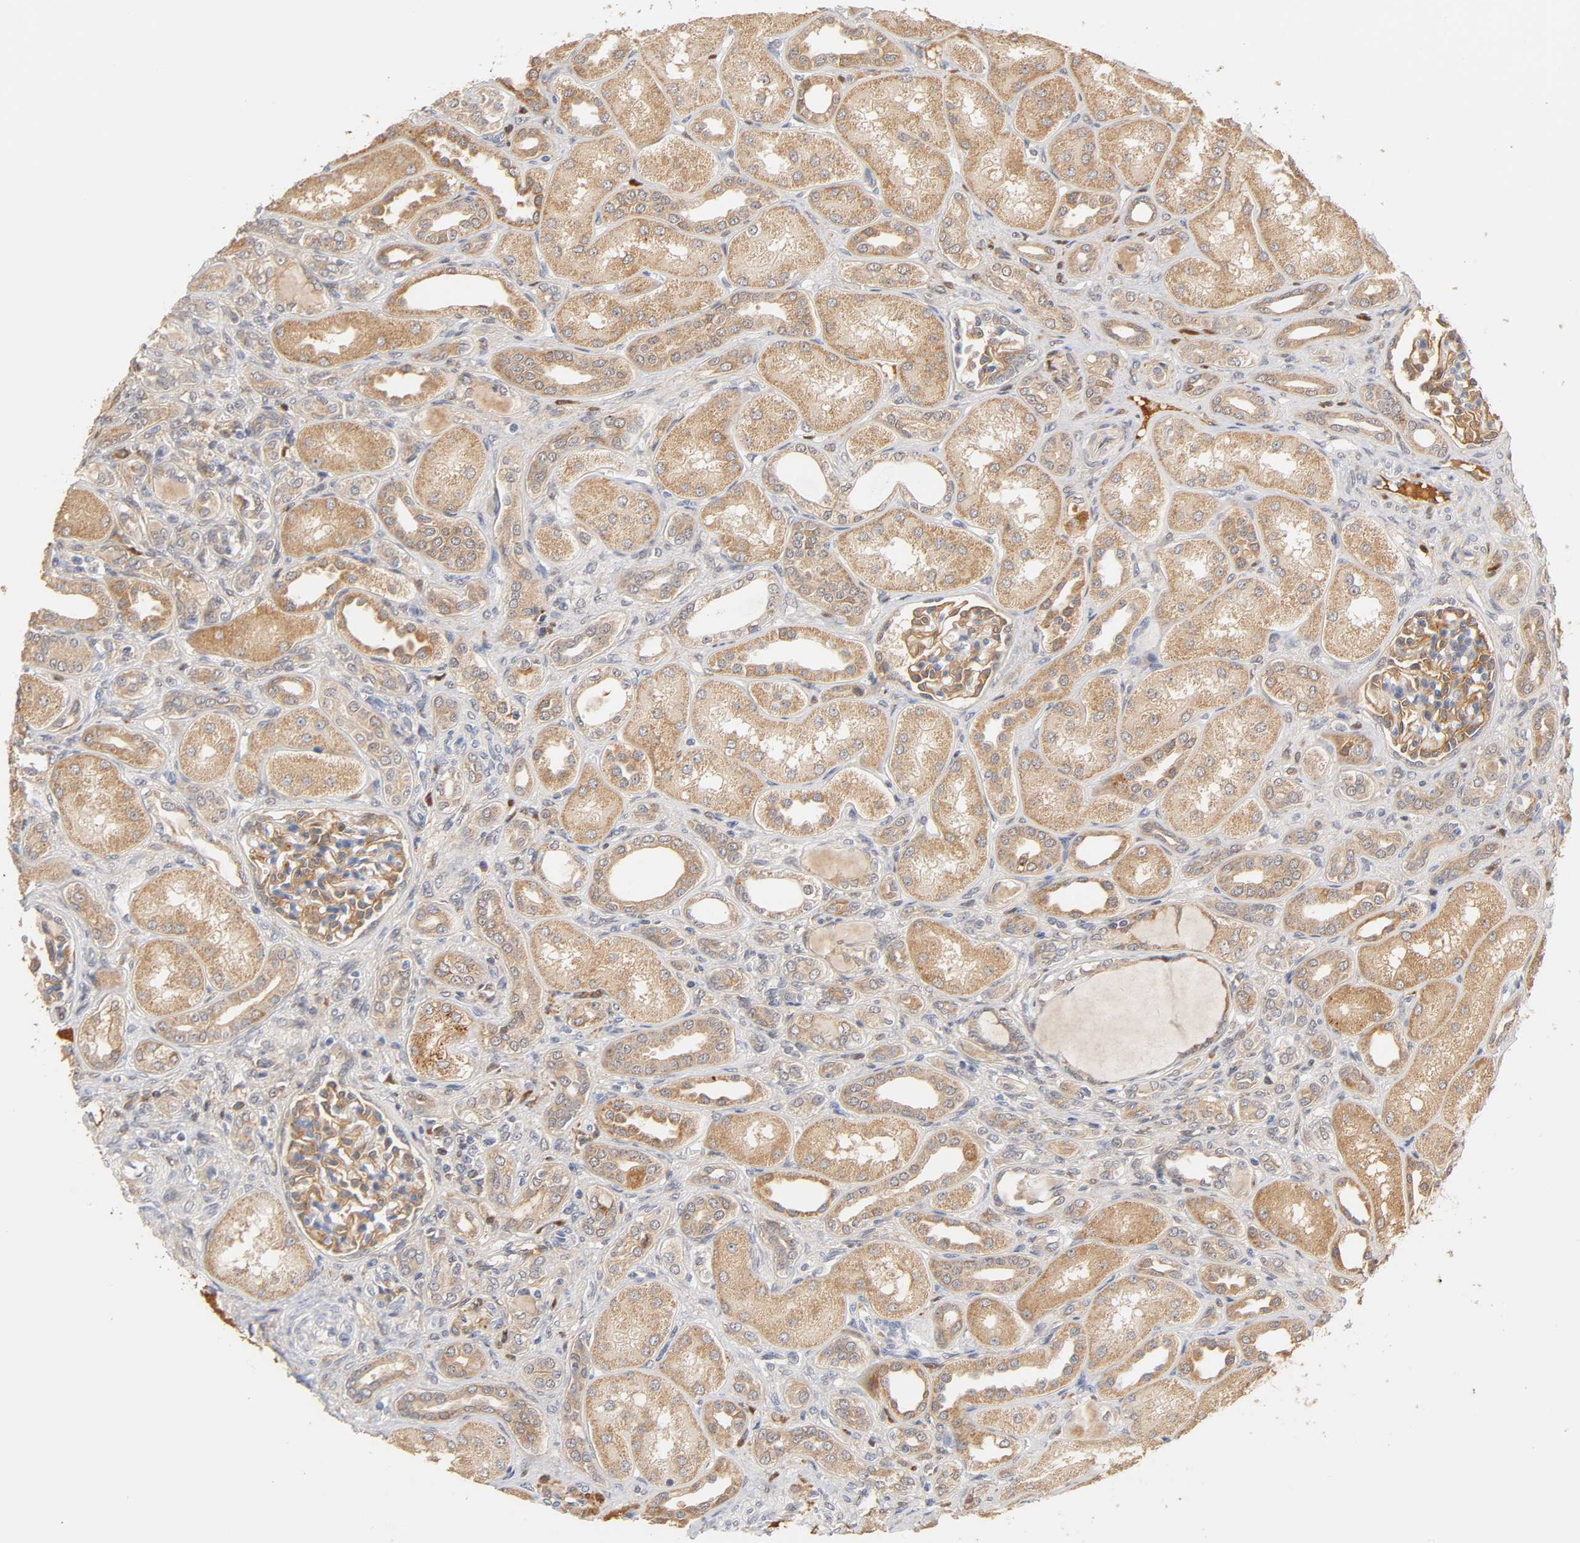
{"staining": {"intensity": "moderate", "quantity": ">75%", "location": "cytoplasmic/membranous"}, "tissue": "kidney", "cell_type": "Cells in glomeruli", "image_type": "normal", "snomed": [{"axis": "morphology", "description": "Normal tissue, NOS"}, {"axis": "topography", "description": "Kidney"}], "caption": "Immunohistochemical staining of normal kidney displays medium levels of moderate cytoplasmic/membranous expression in approximately >75% of cells in glomeruli. Using DAB (3,3'-diaminobenzidine) (brown) and hematoxylin (blue) stains, captured at high magnification using brightfield microscopy.", "gene": "GSTZ1", "patient": {"sex": "male", "age": 7}}